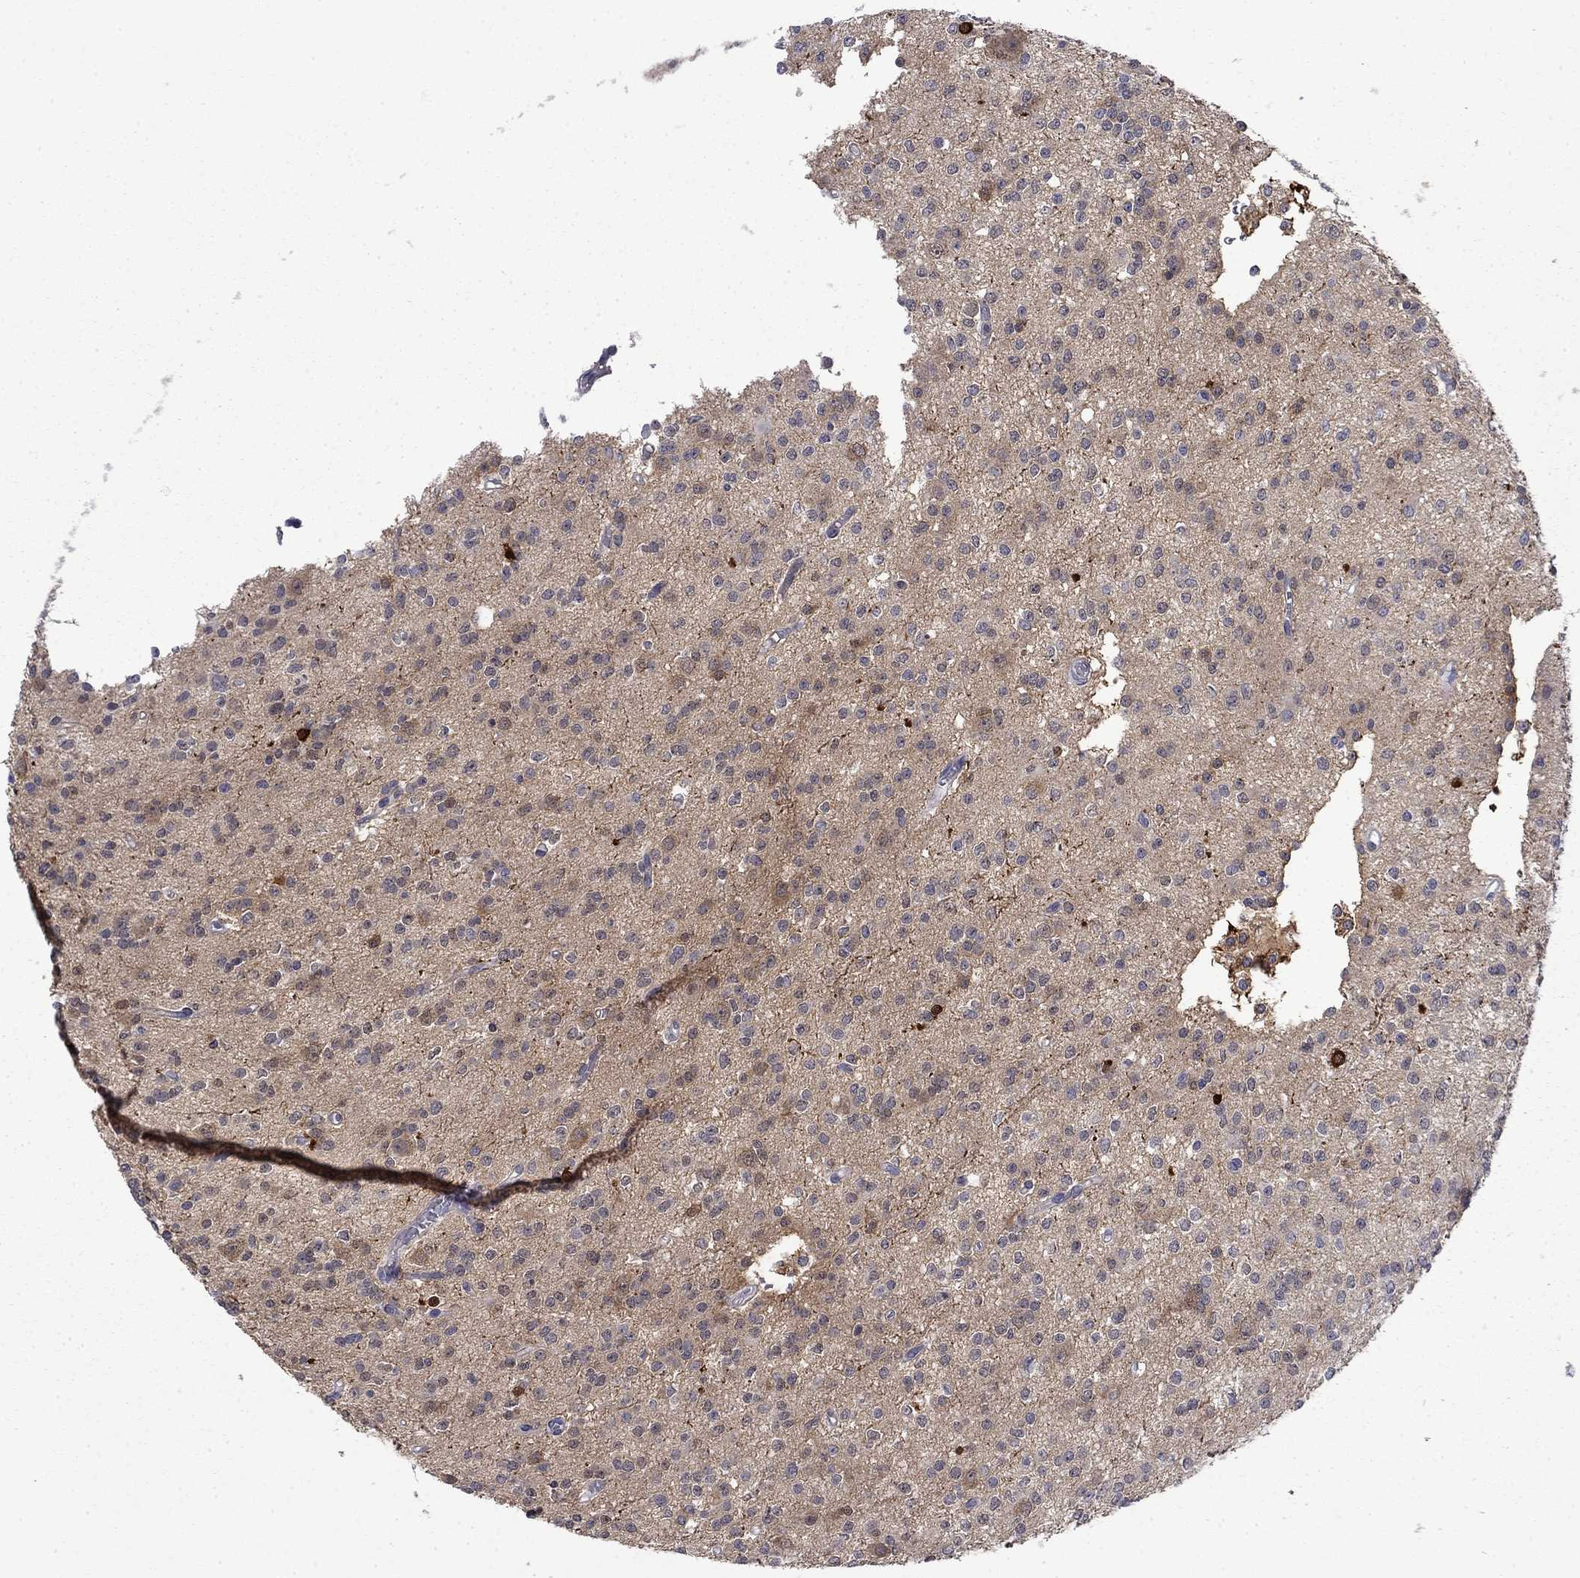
{"staining": {"intensity": "moderate", "quantity": "25%-75%", "location": "cytoplasmic/membranous"}, "tissue": "glioma", "cell_type": "Tumor cells", "image_type": "cancer", "snomed": [{"axis": "morphology", "description": "Glioma, malignant, Low grade"}, {"axis": "topography", "description": "Brain"}], "caption": "Moderate cytoplasmic/membranous staining for a protein is identified in approximately 25%-75% of tumor cells of glioma using immunohistochemistry.", "gene": "PCBP3", "patient": {"sex": "male", "age": 27}}